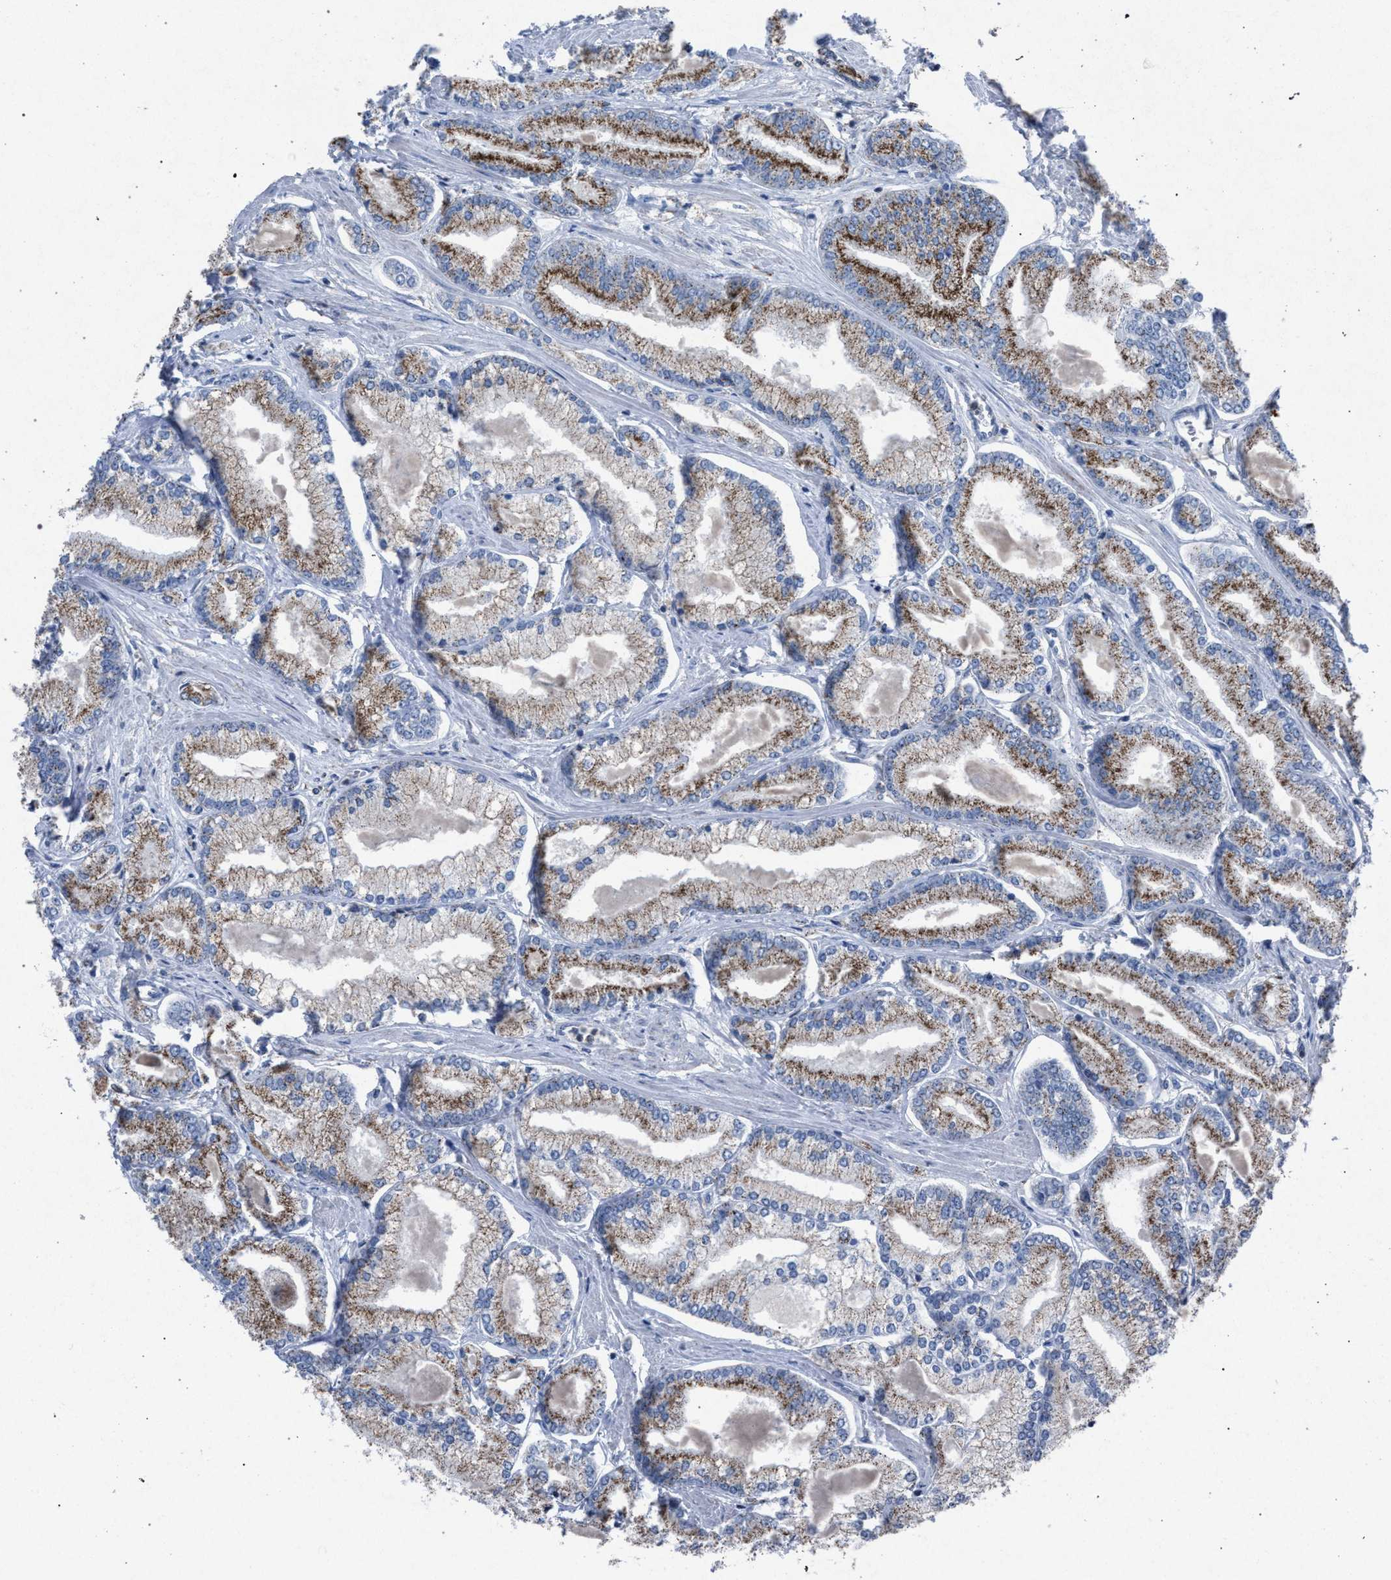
{"staining": {"intensity": "moderate", "quantity": ">75%", "location": "cytoplasmic/membranous"}, "tissue": "prostate cancer", "cell_type": "Tumor cells", "image_type": "cancer", "snomed": [{"axis": "morphology", "description": "Adenocarcinoma, Low grade"}, {"axis": "topography", "description": "Prostate"}], "caption": "Prostate cancer stained with DAB IHC shows medium levels of moderate cytoplasmic/membranous expression in about >75% of tumor cells.", "gene": "HSD17B4", "patient": {"sex": "male", "age": 52}}